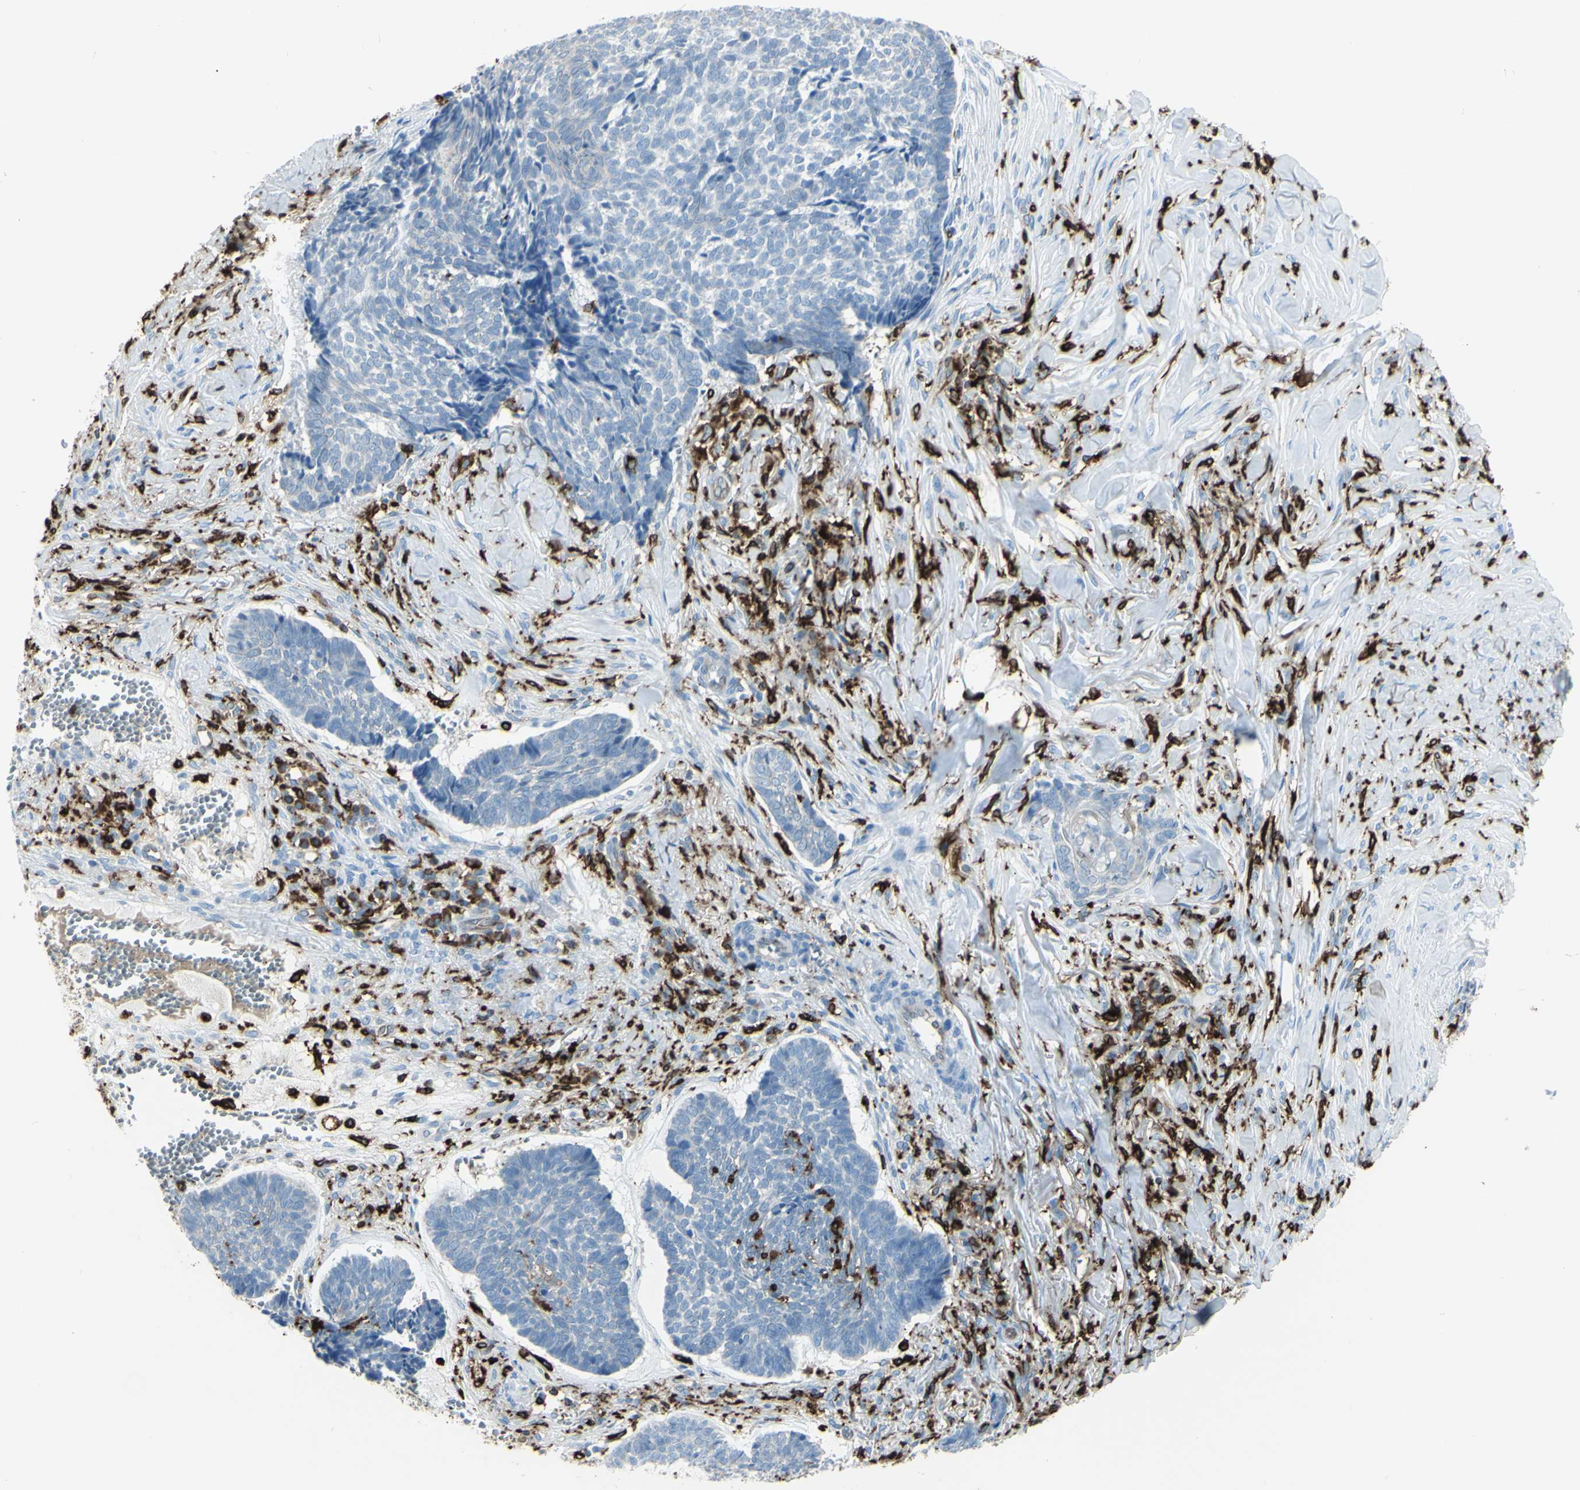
{"staining": {"intensity": "negative", "quantity": "none", "location": "none"}, "tissue": "skin cancer", "cell_type": "Tumor cells", "image_type": "cancer", "snomed": [{"axis": "morphology", "description": "Basal cell carcinoma"}, {"axis": "topography", "description": "Skin"}], "caption": "This is a histopathology image of IHC staining of skin cancer (basal cell carcinoma), which shows no staining in tumor cells.", "gene": "CD74", "patient": {"sex": "male", "age": 84}}